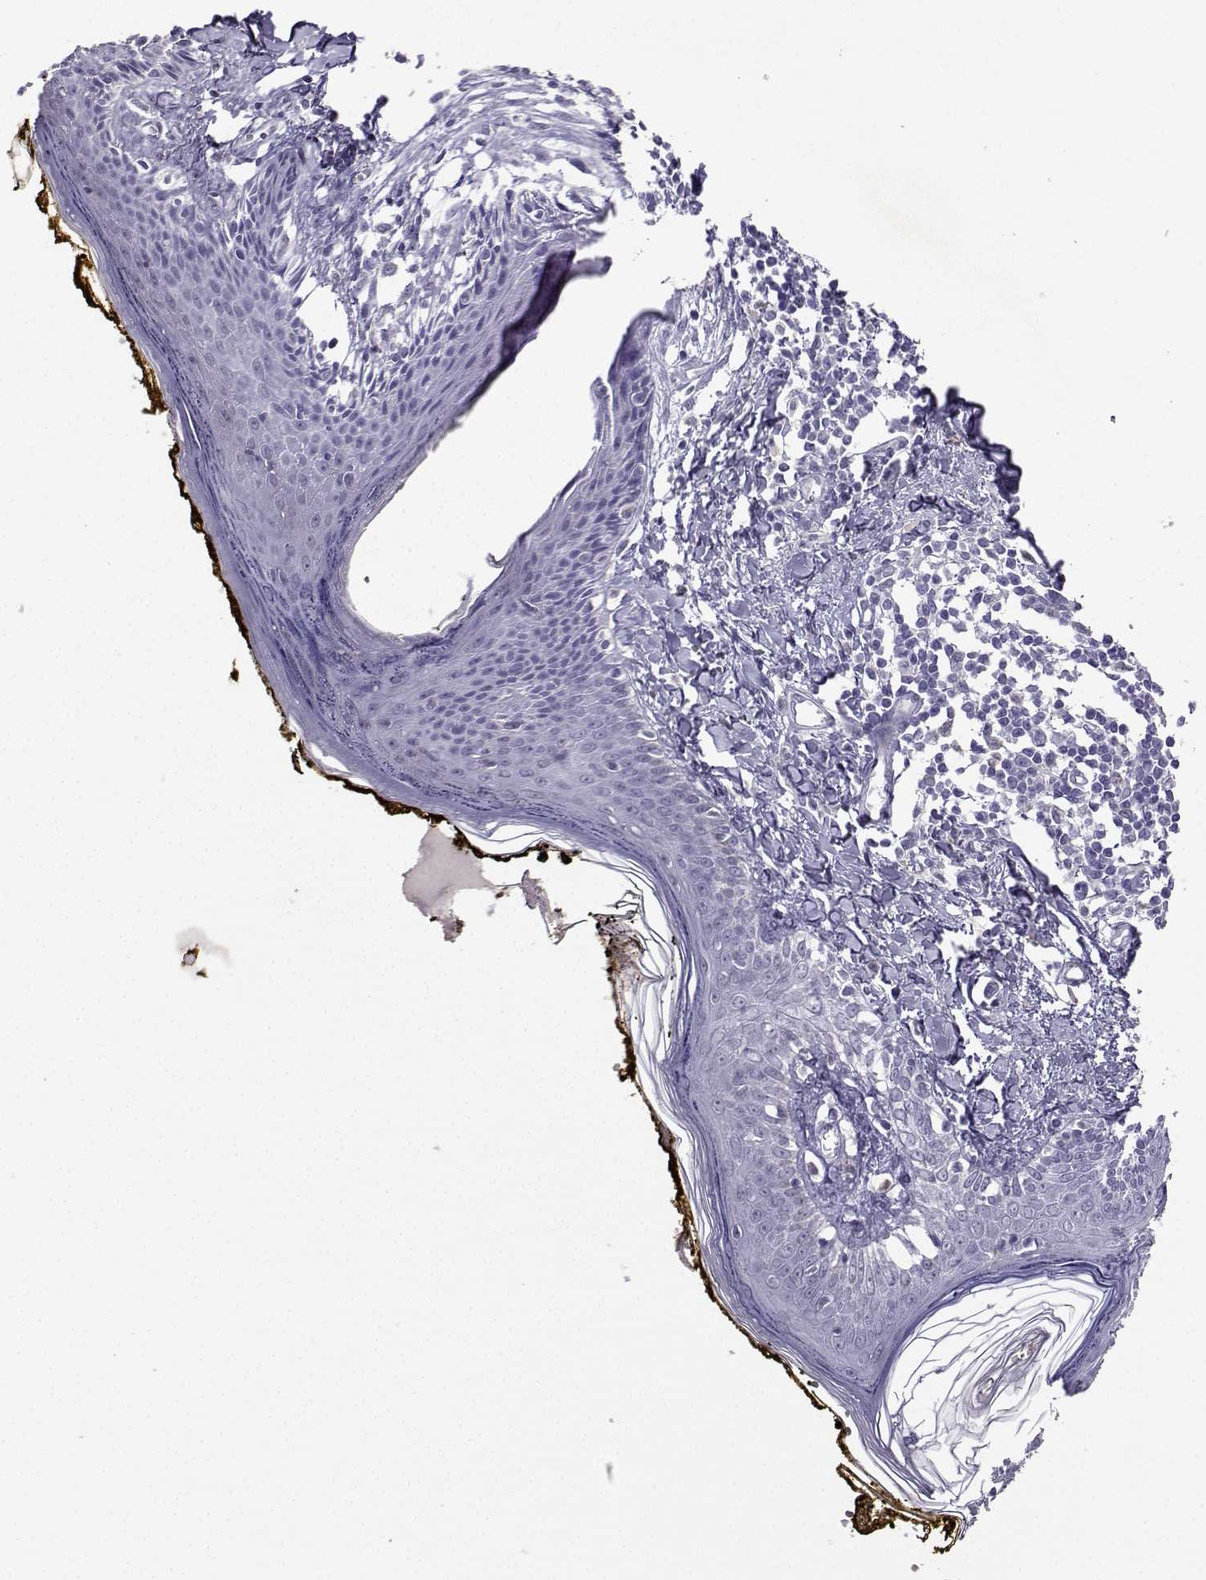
{"staining": {"intensity": "negative", "quantity": "none", "location": "none"}, "tissue": "skin", "cell_type": "Fibroblasts", "image_type": "normal", "snomed": [{"axis": "morphology", "description": "Normal tissue, NOS"}, {"axis": "topography", "description": "Skin"}], "caption": "Protein analysis of normal skin demonstrates no significant expression in fibroblasts. (DAB IHC visualized using brightfield microscopy, high magnification).", "gene": "TBR1", "patient": {"sex": "male", "age": 76}}